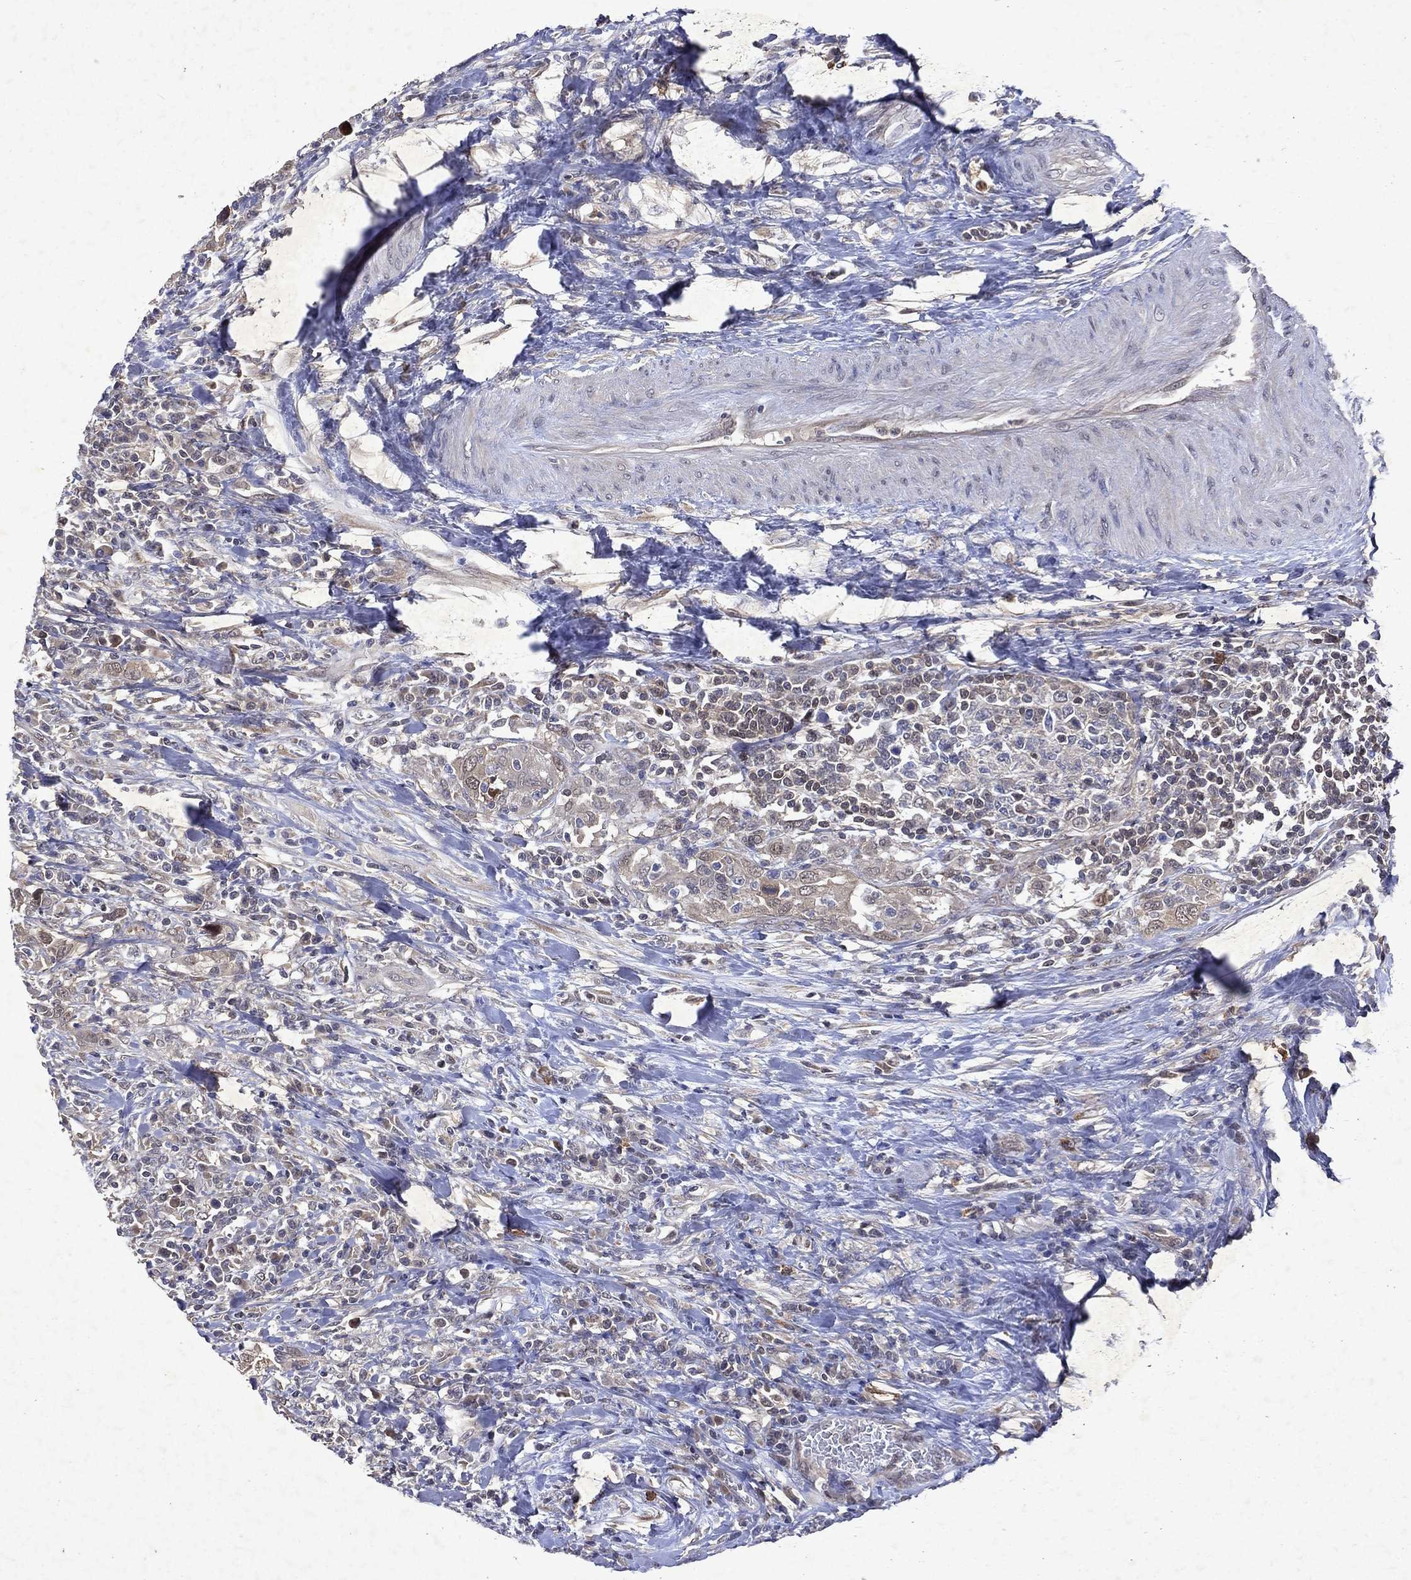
{"staining": {"intensity": "weak", "quantity": "<25%", "location": "cytoplasmic/membranous"}, "tissue": "urothelial cancer", "cell_type": "Tumor cells", "image_type": "cancer", "snomed": [{"axis": "morphology", "description": "Urothelial carcinoma, NOS"}, {"axis": "morphology", "description": "Urothelial carcinoma, High grade"}, {"axis": "topography", "description": "Urinary bladder"}], "caption": "Human urothelial cancer stained for a protein using immunohistochemistry (IHC) reveals no staining in tumor cells.", "gene": "MTAP", "patient": {"sex": "female", "age": 64}}